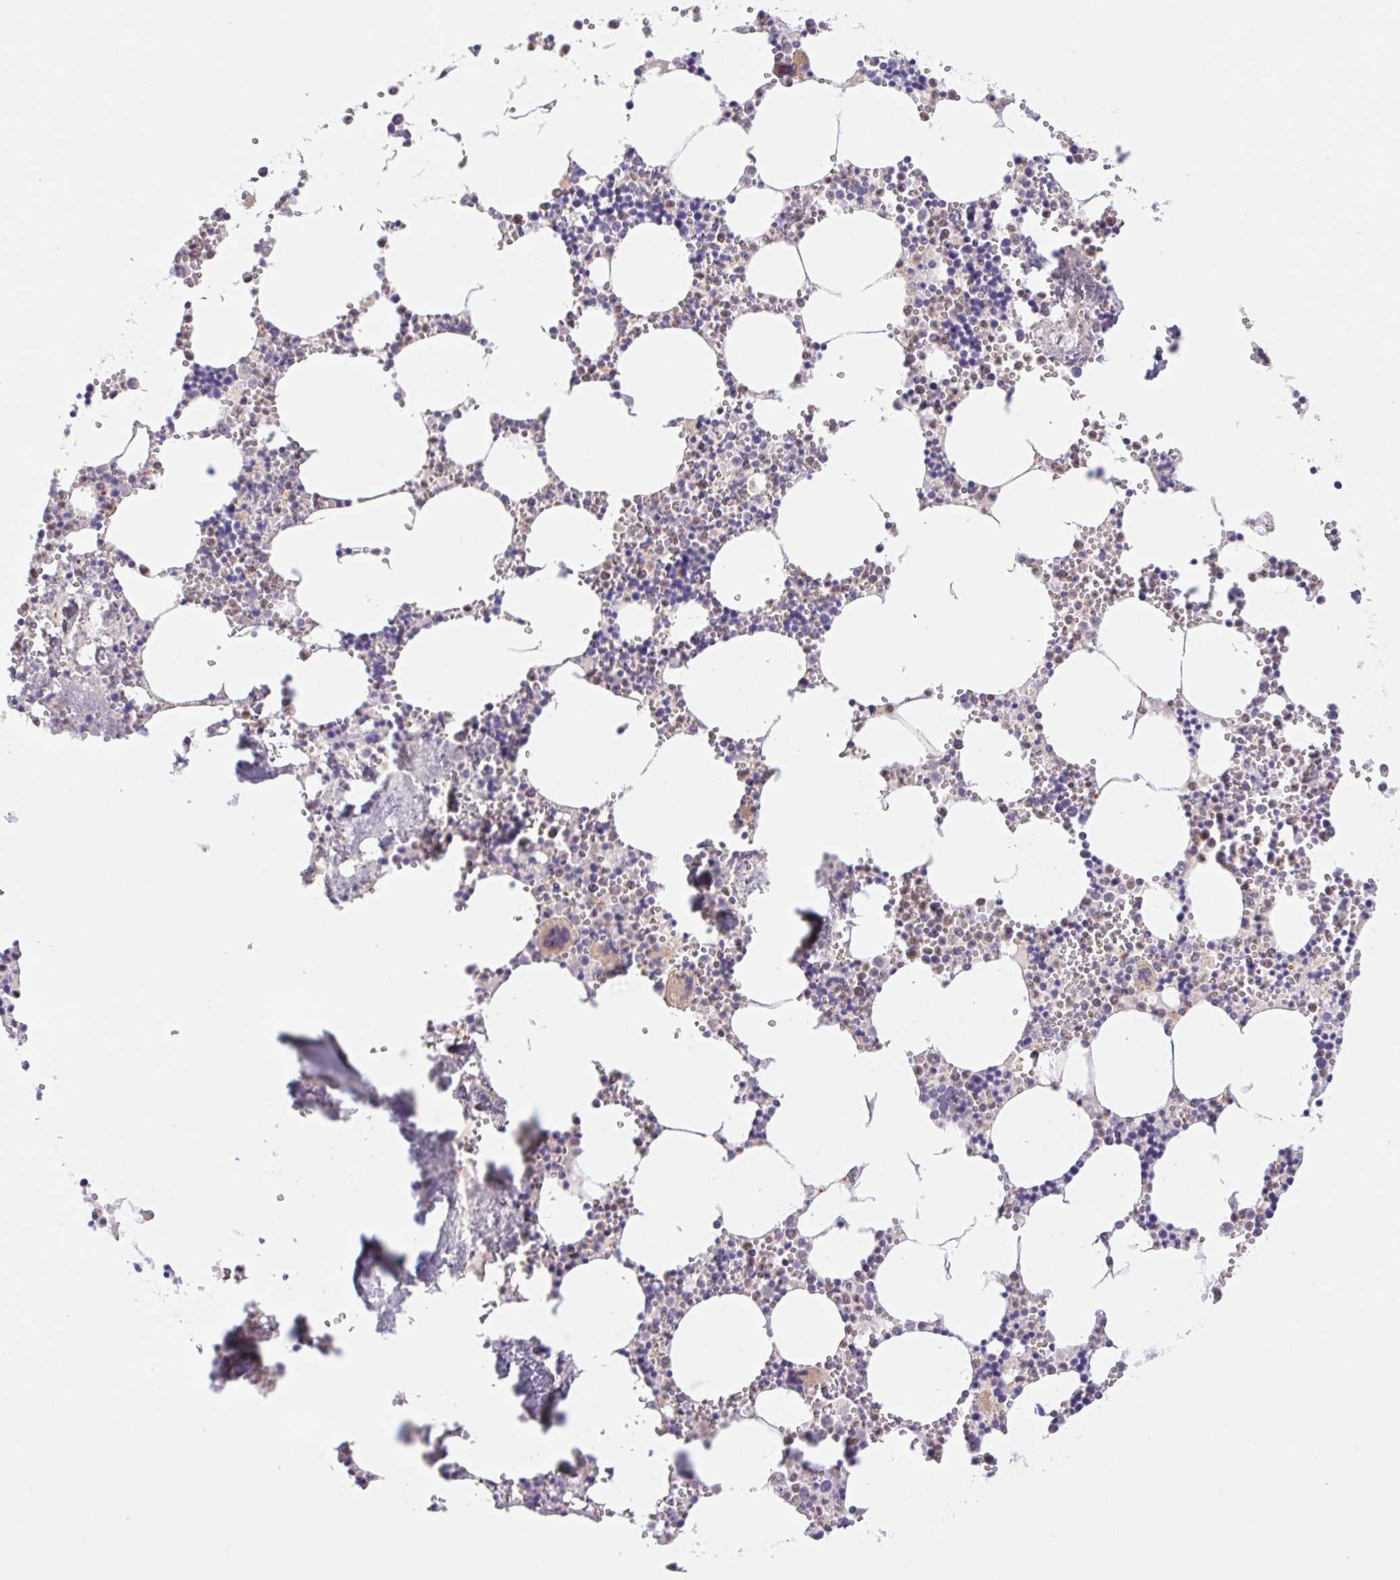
{"staining": {"intensity": "weak", "quantity": "25%-75%", "location": "nuclear"}, "tissue": "bone marrow", "cell_type": "Hematopoietic cells", "image_type": "normal", "snomed": [{"axis": "morphology", "description": "Normal tissue, NOS"}, {"axis": "topography", "description": "Bone marrow"}], "caption": "Immunohistochemistry histopathology image of unremarkable bone marrow stained for a protein (brown), which demonstrates low levels of weak nuclear expression in about 25%-75% of hematopoietic cells.", "gene": "L3MBTL4", "patient": {"sex": "male", "age": 54}}